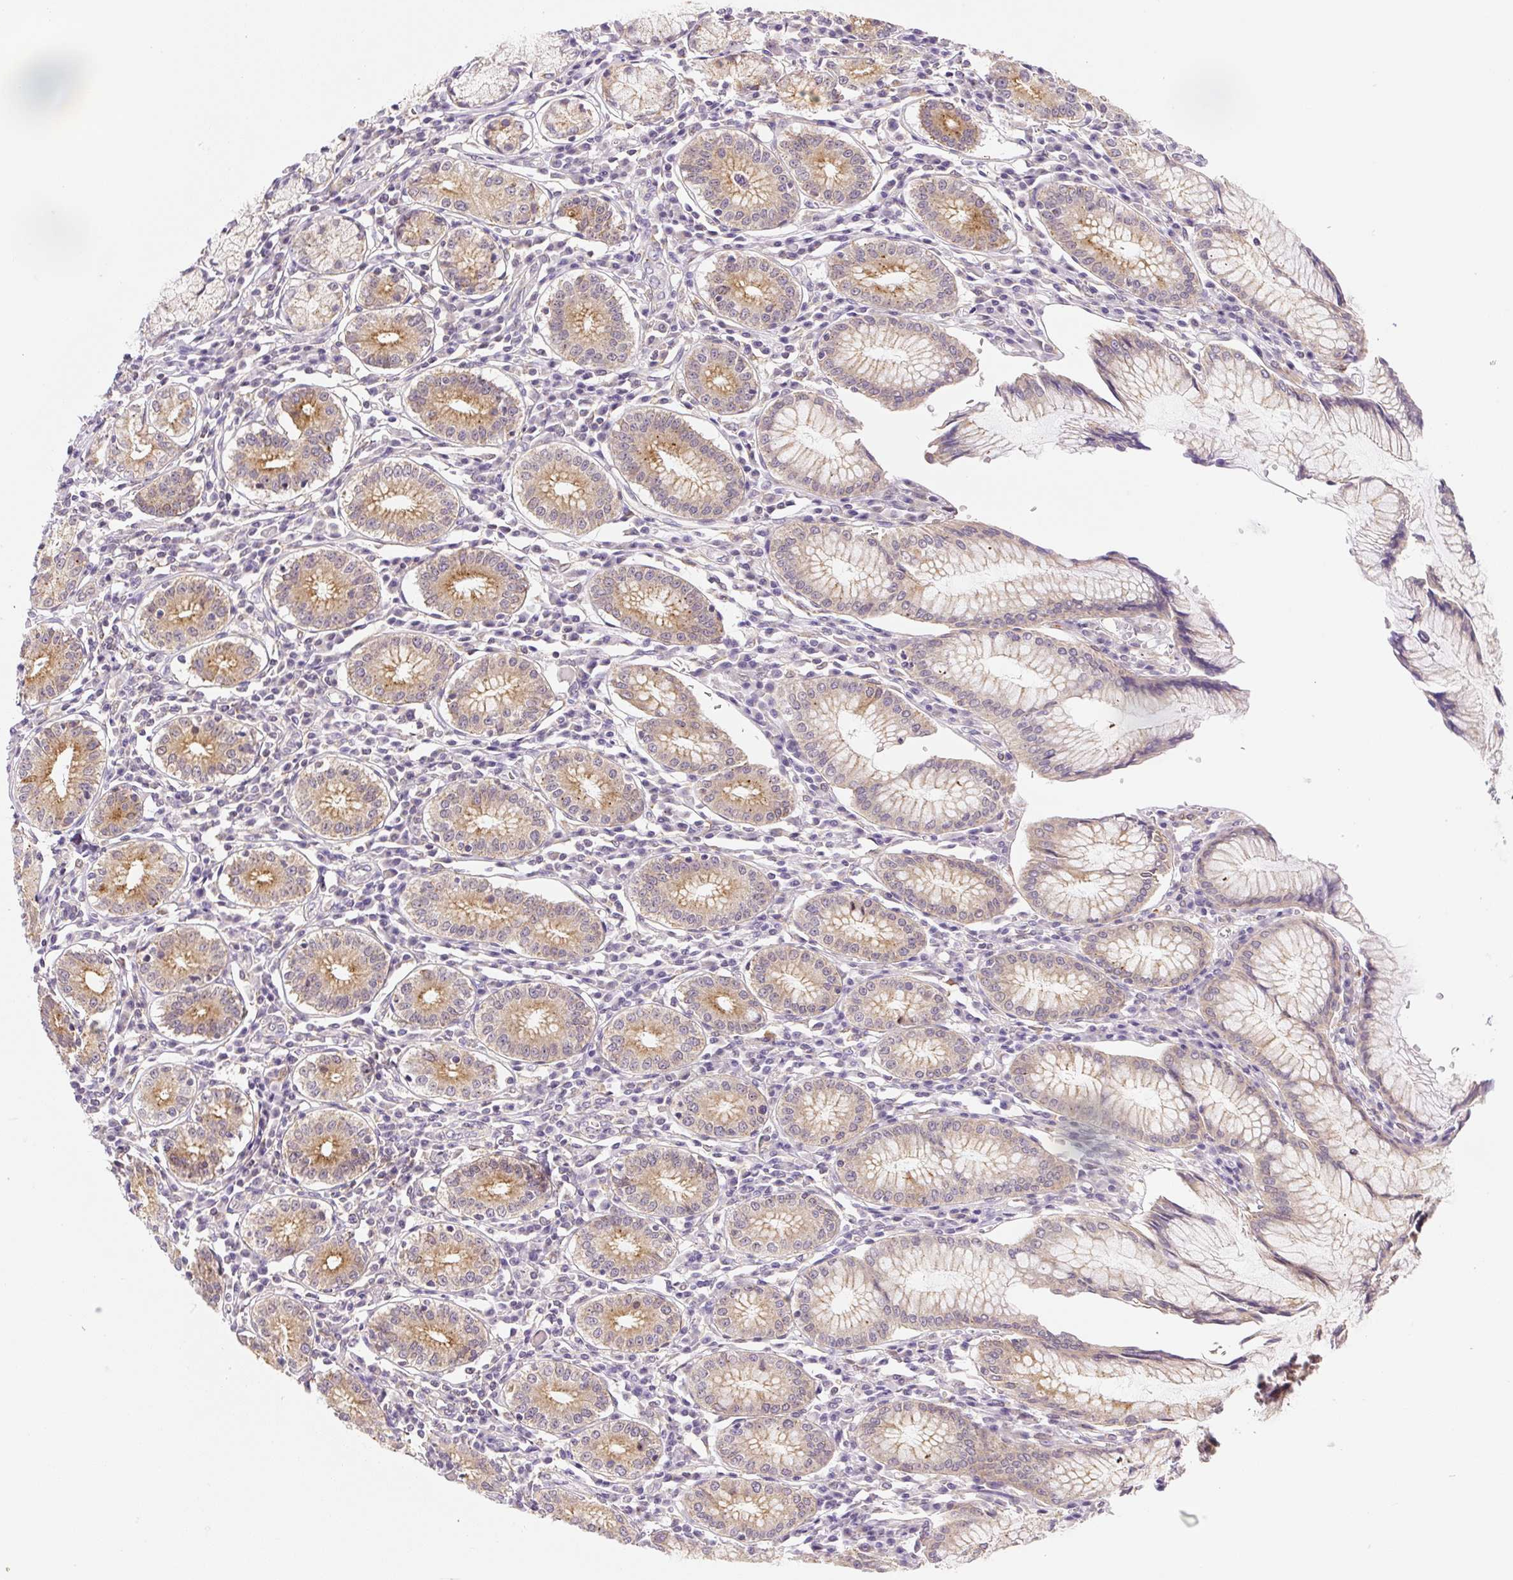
{"staining": {"intensity": "moderate", "quantity": "25%-75%", "location": "cytoplasmic/membranous"}, "tissue": "stomach", "cell_type": "Glandular cells", "image_type": "normal", "snomed": [{"axis": "morphology", "description": "Normal tissue, NOS"}, {"axis": "topography", "description": "Stomach"}], "caption": "Stomach stained for a protein reveals moderate cytoplasmic/membranous positivity in glandular cells. (IHC, brightfield microscopy, high magnification).", "gene": "PLA2G4A", "patient": {"sex": "male", "age": 55}}